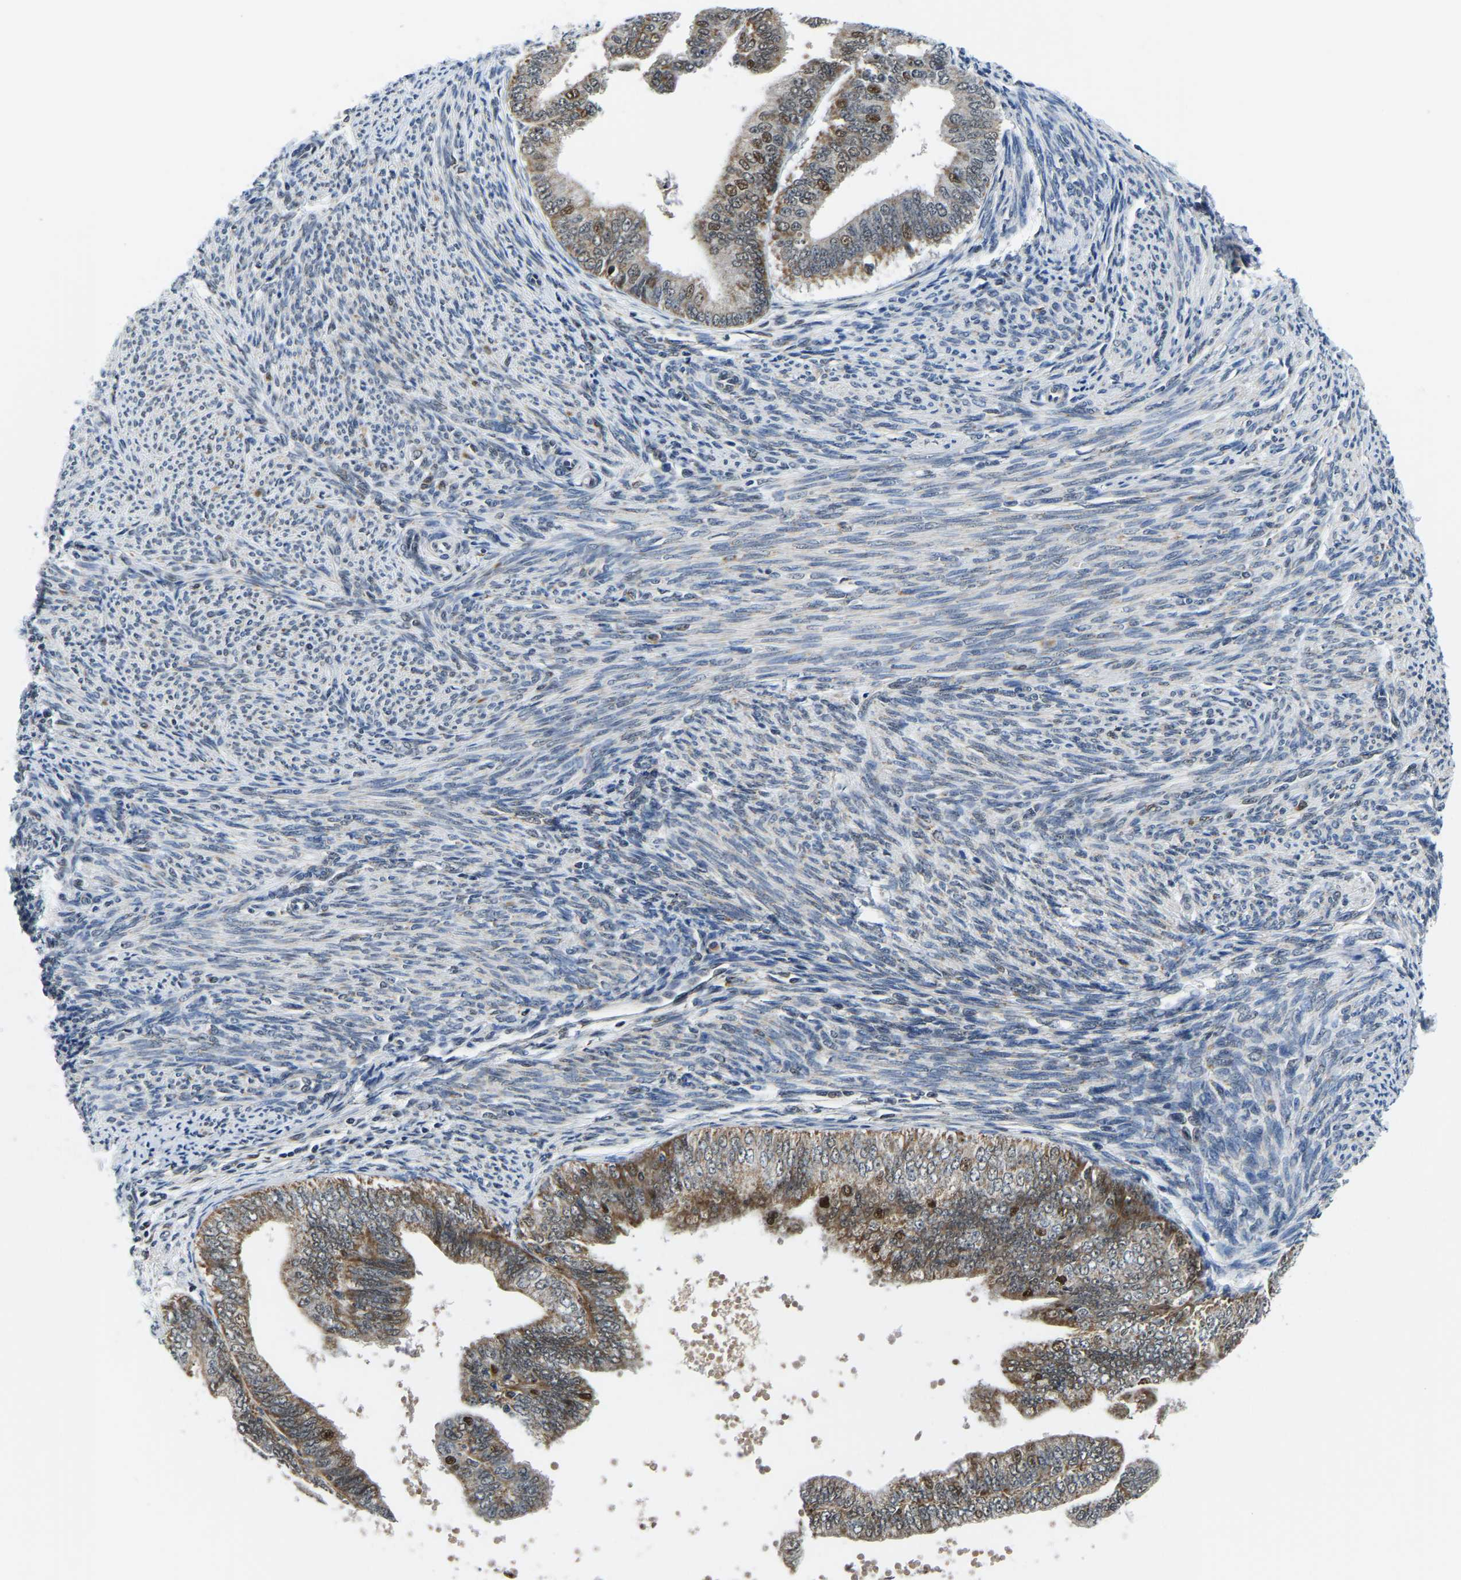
{"staining": {"intensity": "moderate", "quantity": ">75%", "location": "cytoplasmic/membranous,nuclear"}, "tissue": "endometrial cancer", "cell_type": "Tumor cells", "image_type": "cancer", "snomed": [{"axis": "morphology", "description": "Adenocarcinoma, NOS"}, {"axis": "topography", "description": "Endometrium"}], "caption": "Tumor cells show medium levels of moderate cytoplasmic/membranous and nuclear staining in about >75% of cells in endometrial adenocarcinoma. The protein is stained brown, and the nuclei are stained in blue (DAB (3,3'-diaminobenzidine) IHC with brightfield microscopy, high magnification).", "gene": "BNIP3L", "patient": {"sex": "female", "age": 63}}